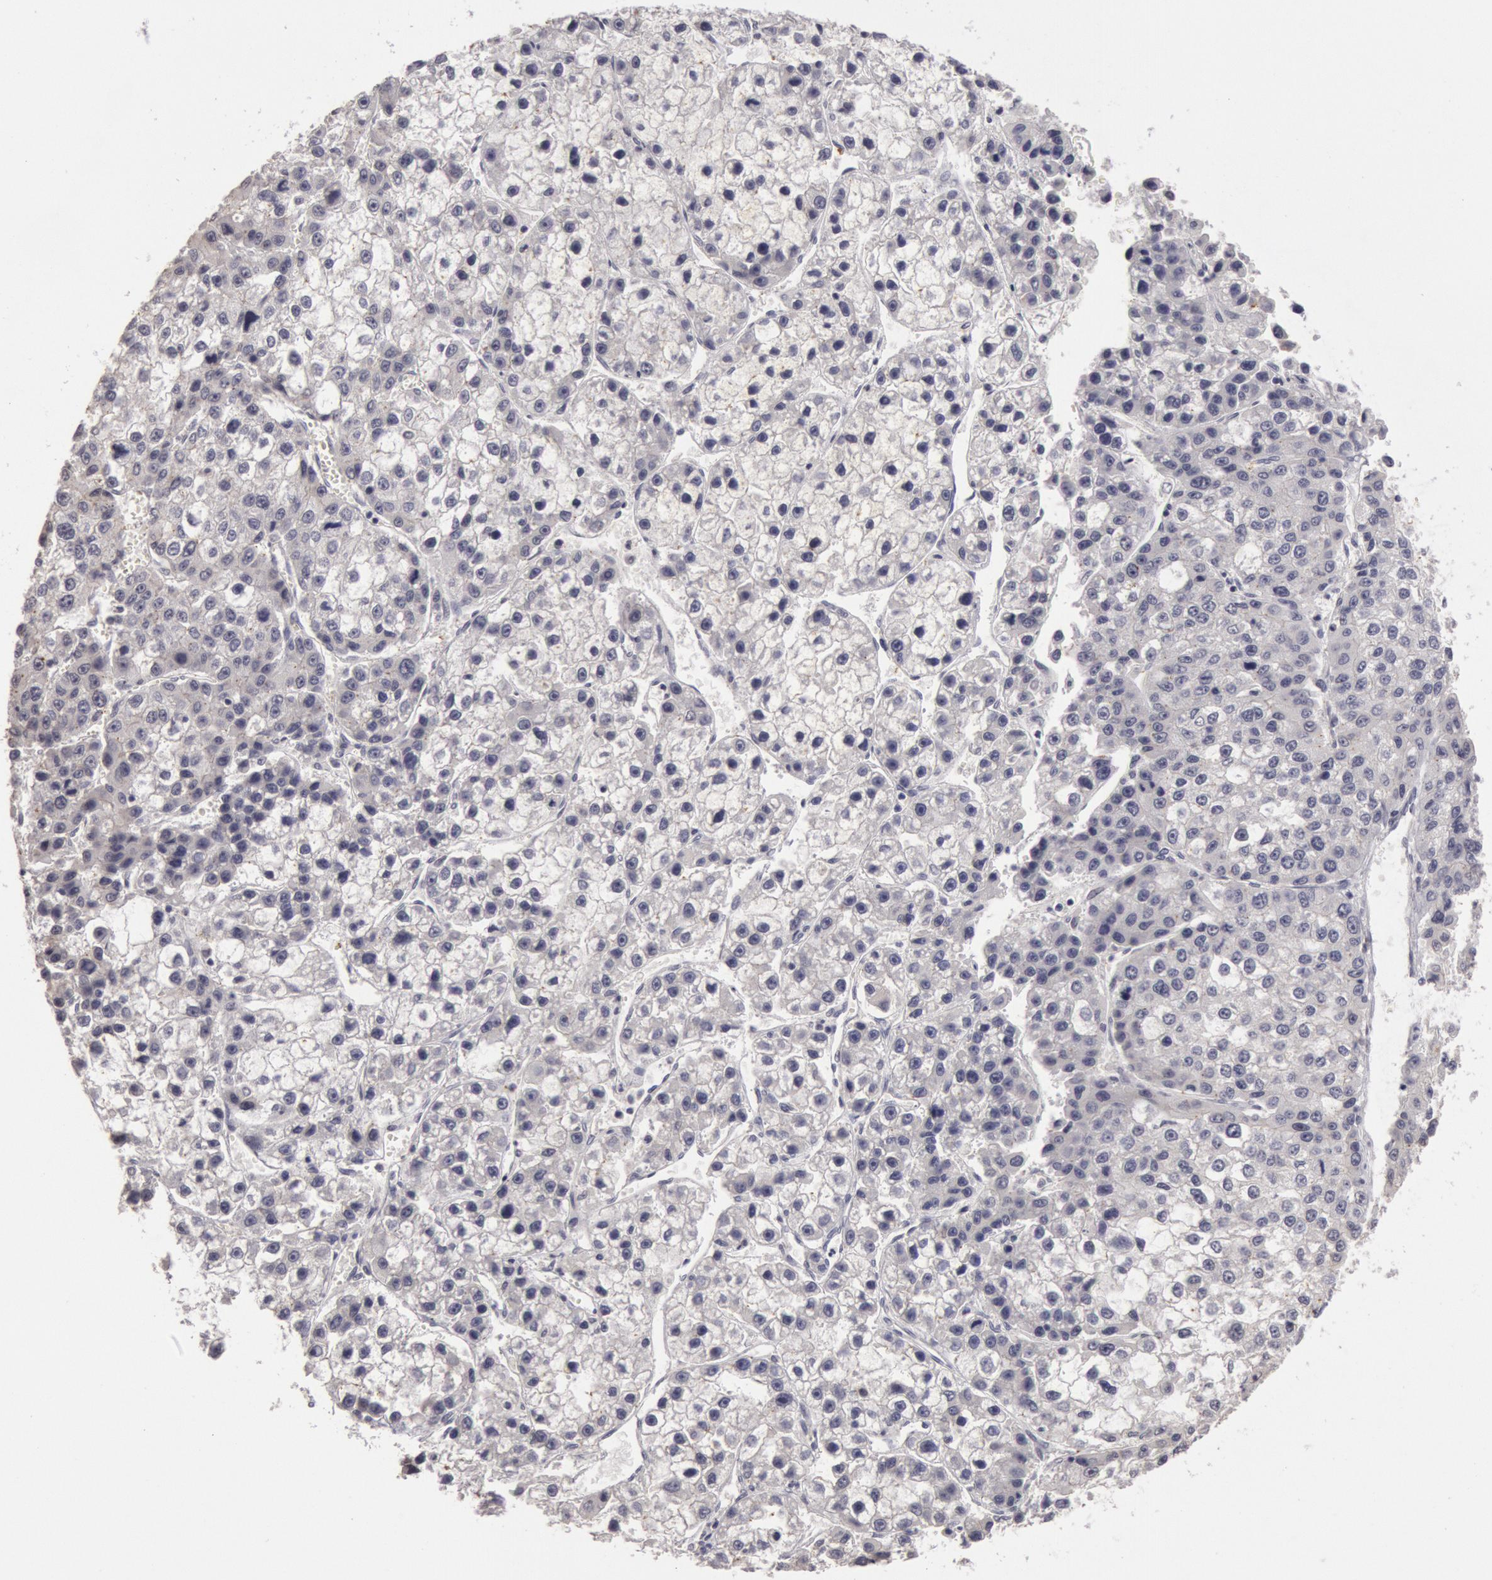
{"staining": {"intensity": "negative", "quantity": "none", "location": "none"}, "tissue": "liver cancer", "cell_type": "Tumor cells", "image_type": "cancer", "snomed": [{"axis": "morphology", "description": "Carcinoma, Hepatocellular, NOS"}, {"axis": "topography", "description": "Liver"}], "caption": "The micrograph displays no staining of tumor cells in liver cancer.", "gene": "RIMBP3C", "patient": {"sex": "female", "age": 66}}